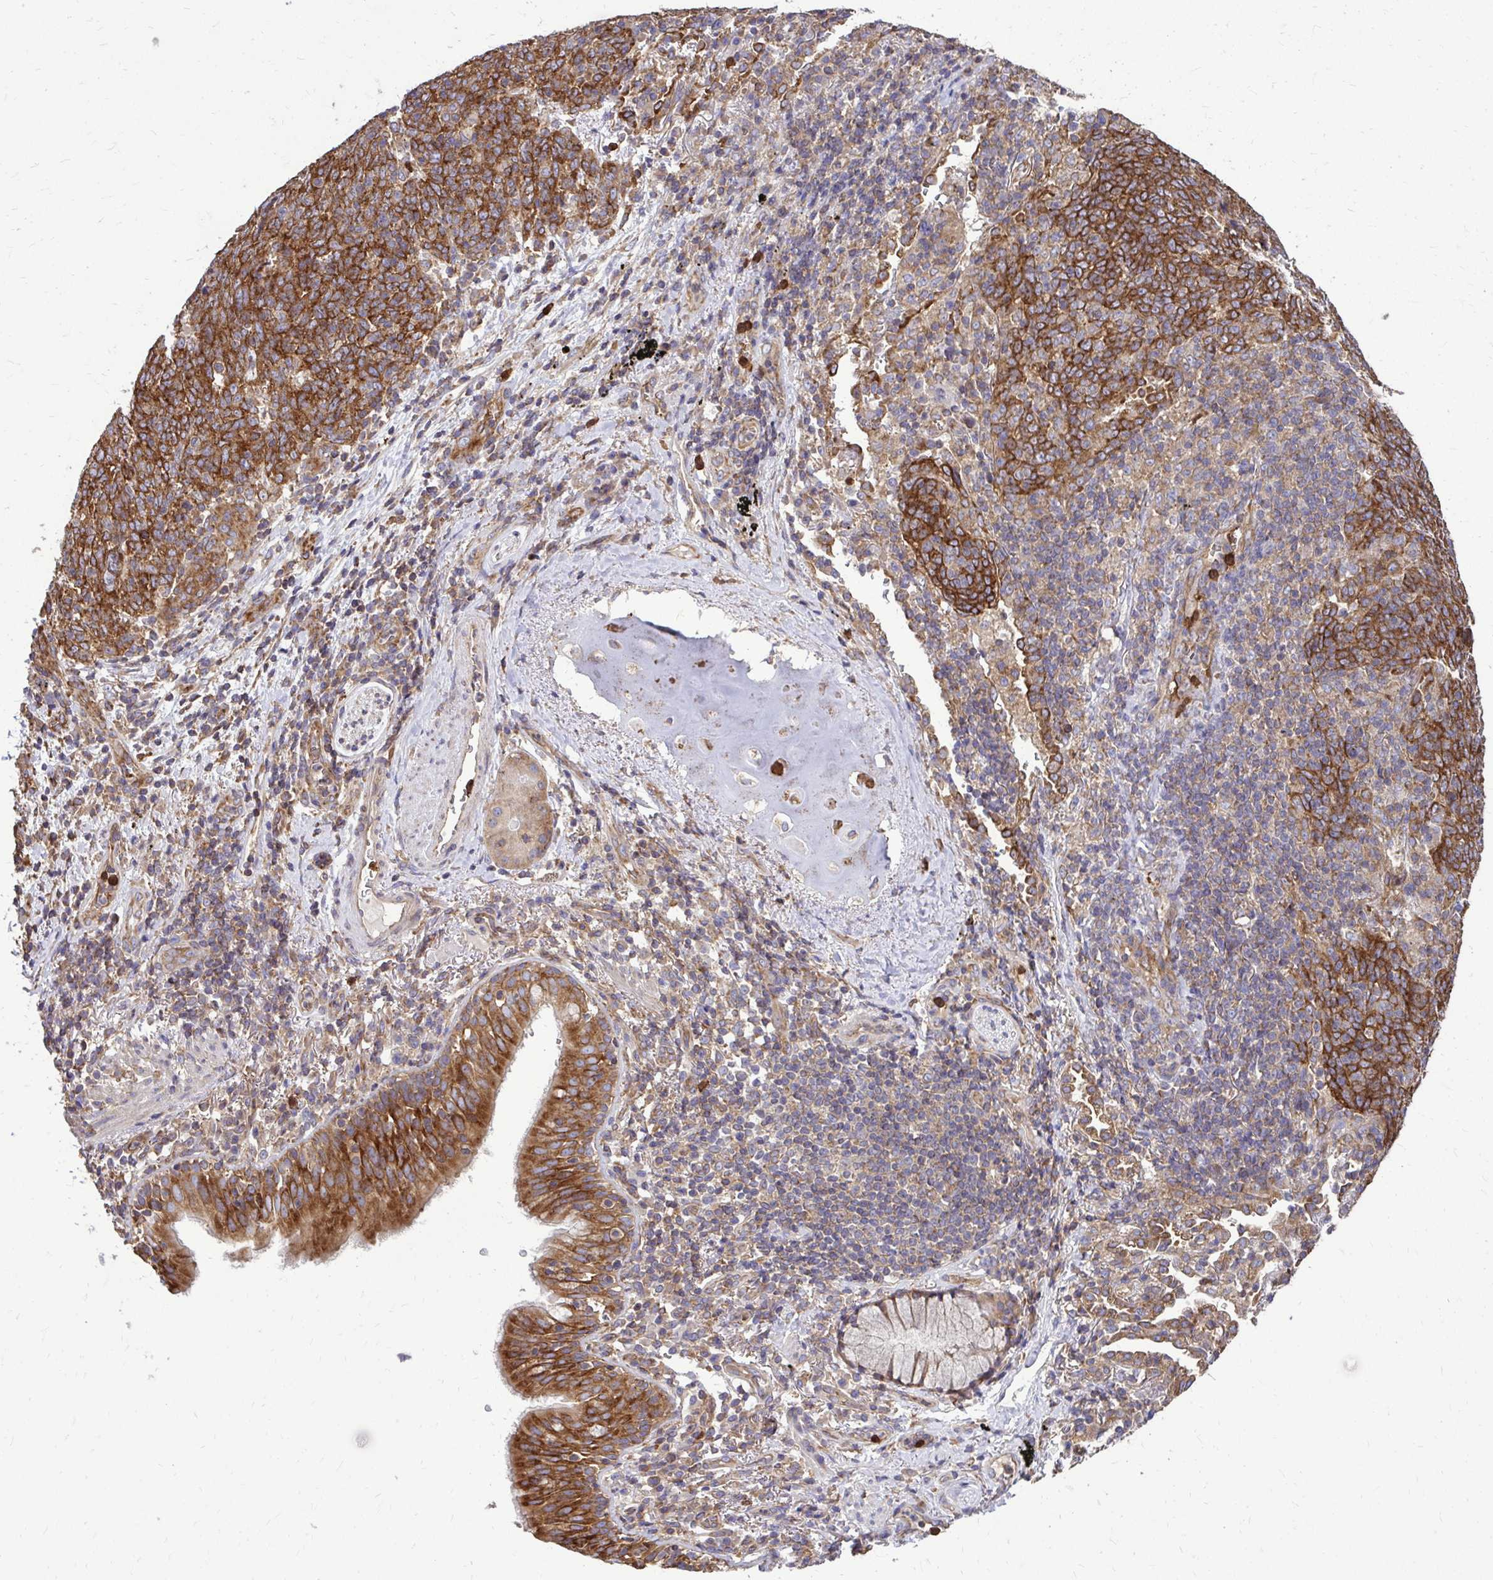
{"staining": {"intensity": "strong", "quantity": ">75%", "location": "cytoplasmic/membranous"}, "tissue": "lung cancer", "cell_type": "Tumor cells", "image_type": "cancer", "snomed": [{"axis": "morphology", "description": "Squamous cell carcinoma, NOS"}, {"axis": "topography", "description": "Lung"}], "caption": "Immunohistochemistry of lung cancer (squamous cell carcinoma) exhibits high levels of strong cytoplasmic/membranous expression in approximately >75% of tumor cells.", "gene": "FMR1", "patient": {"sex": "female", "age": 72}}